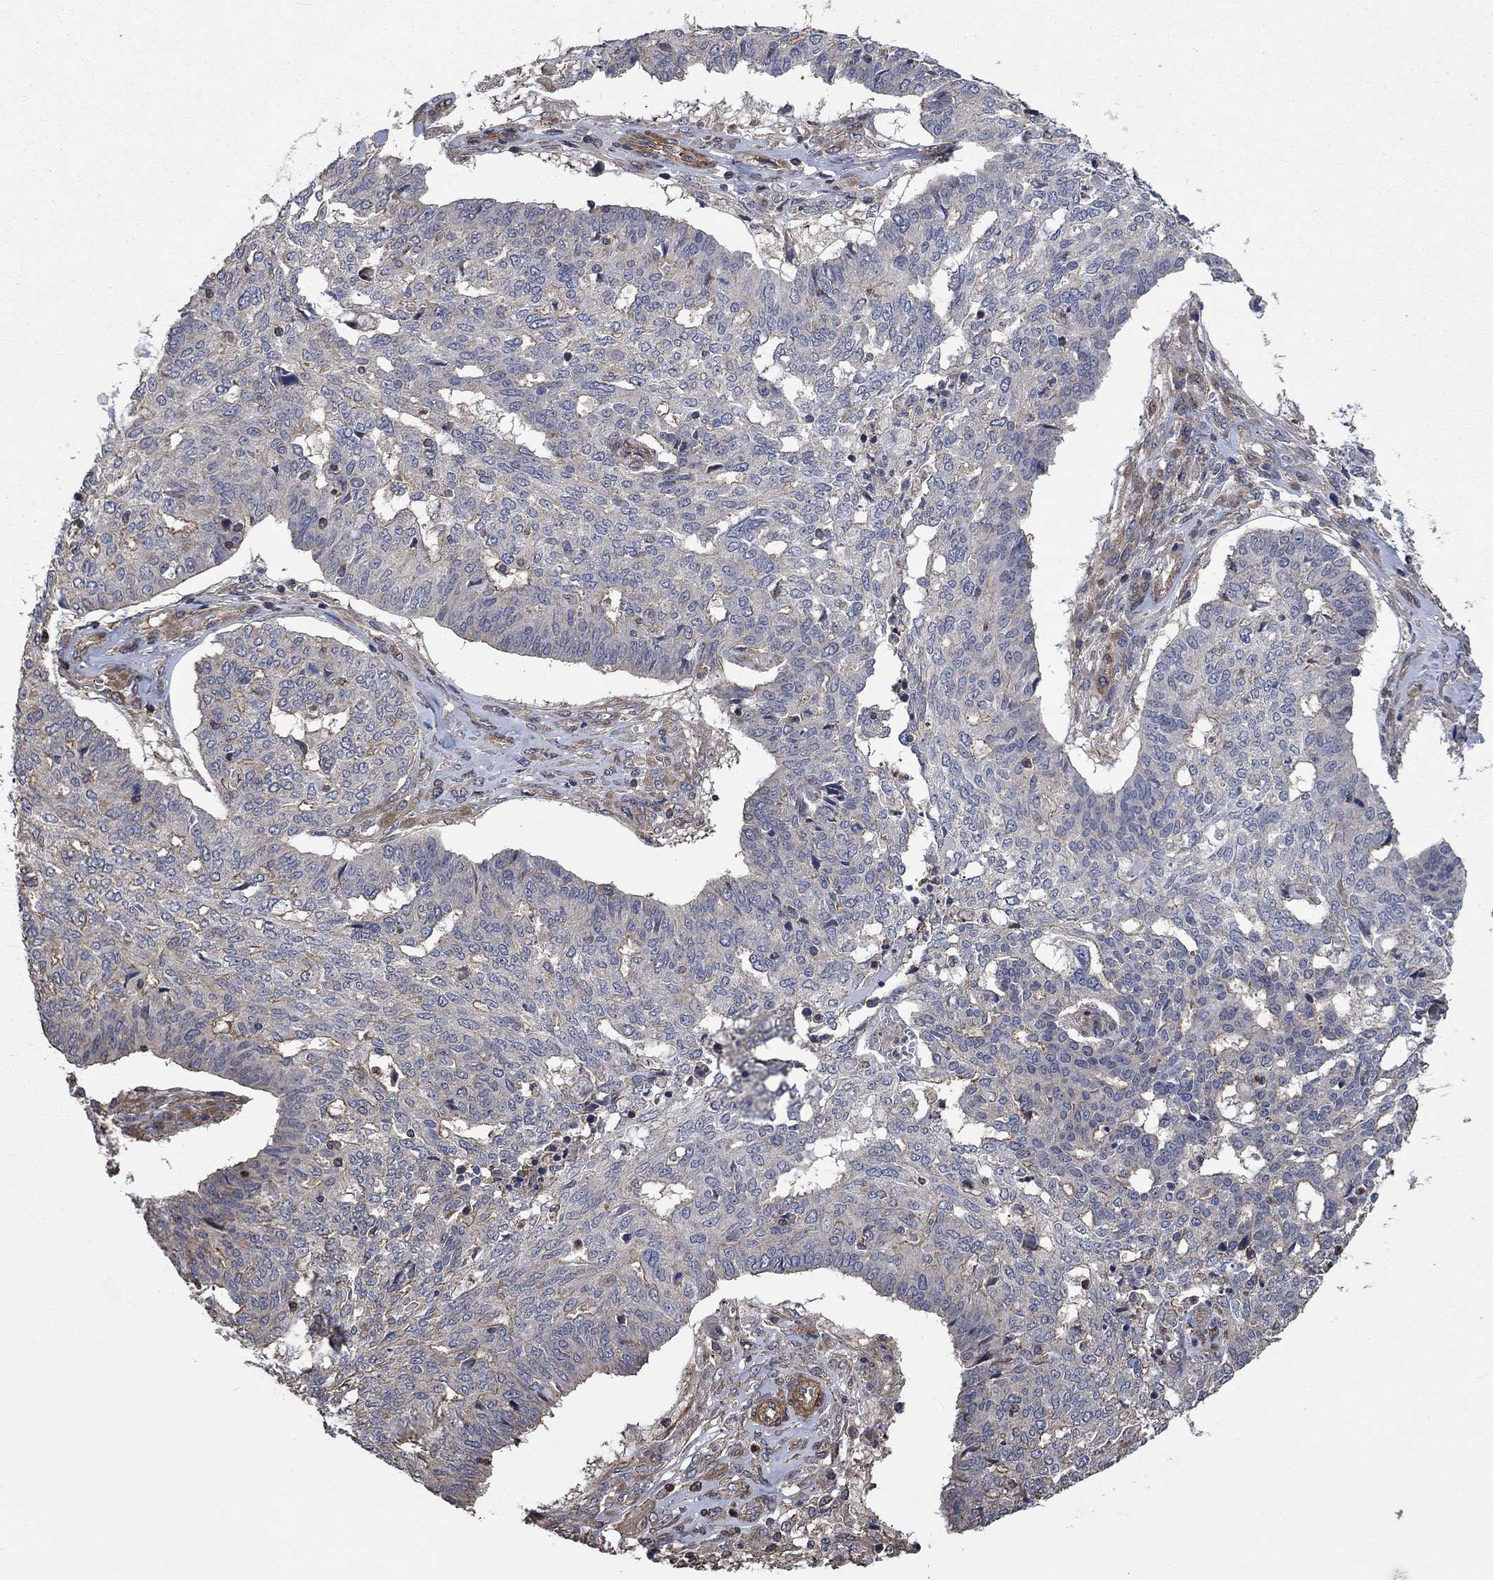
{"staining": {"intensity": "negative", "quantity": "none", "location": "none"}, "tissue": "ovarian cancer", "cell_type": "Tumor cells", "image_type": "cancer", "snomed": [{"axis": "morphology", "description": "Cystadenocarcinoma, serous, NOS"}, {"axis": "topography", "description": "Ovary"}], "caption": "DAB immunohistochemical staining of ovarian cancer demonstrates no significant expression in tumor cells. (Stains: DAB immunohistochemistry (IHC) with hematoxylin counter stain, Microscopy: brightfield microscopy at high magnification).", "gene": "PDE3A", "patient": {"sex": "female", "age": 67}}